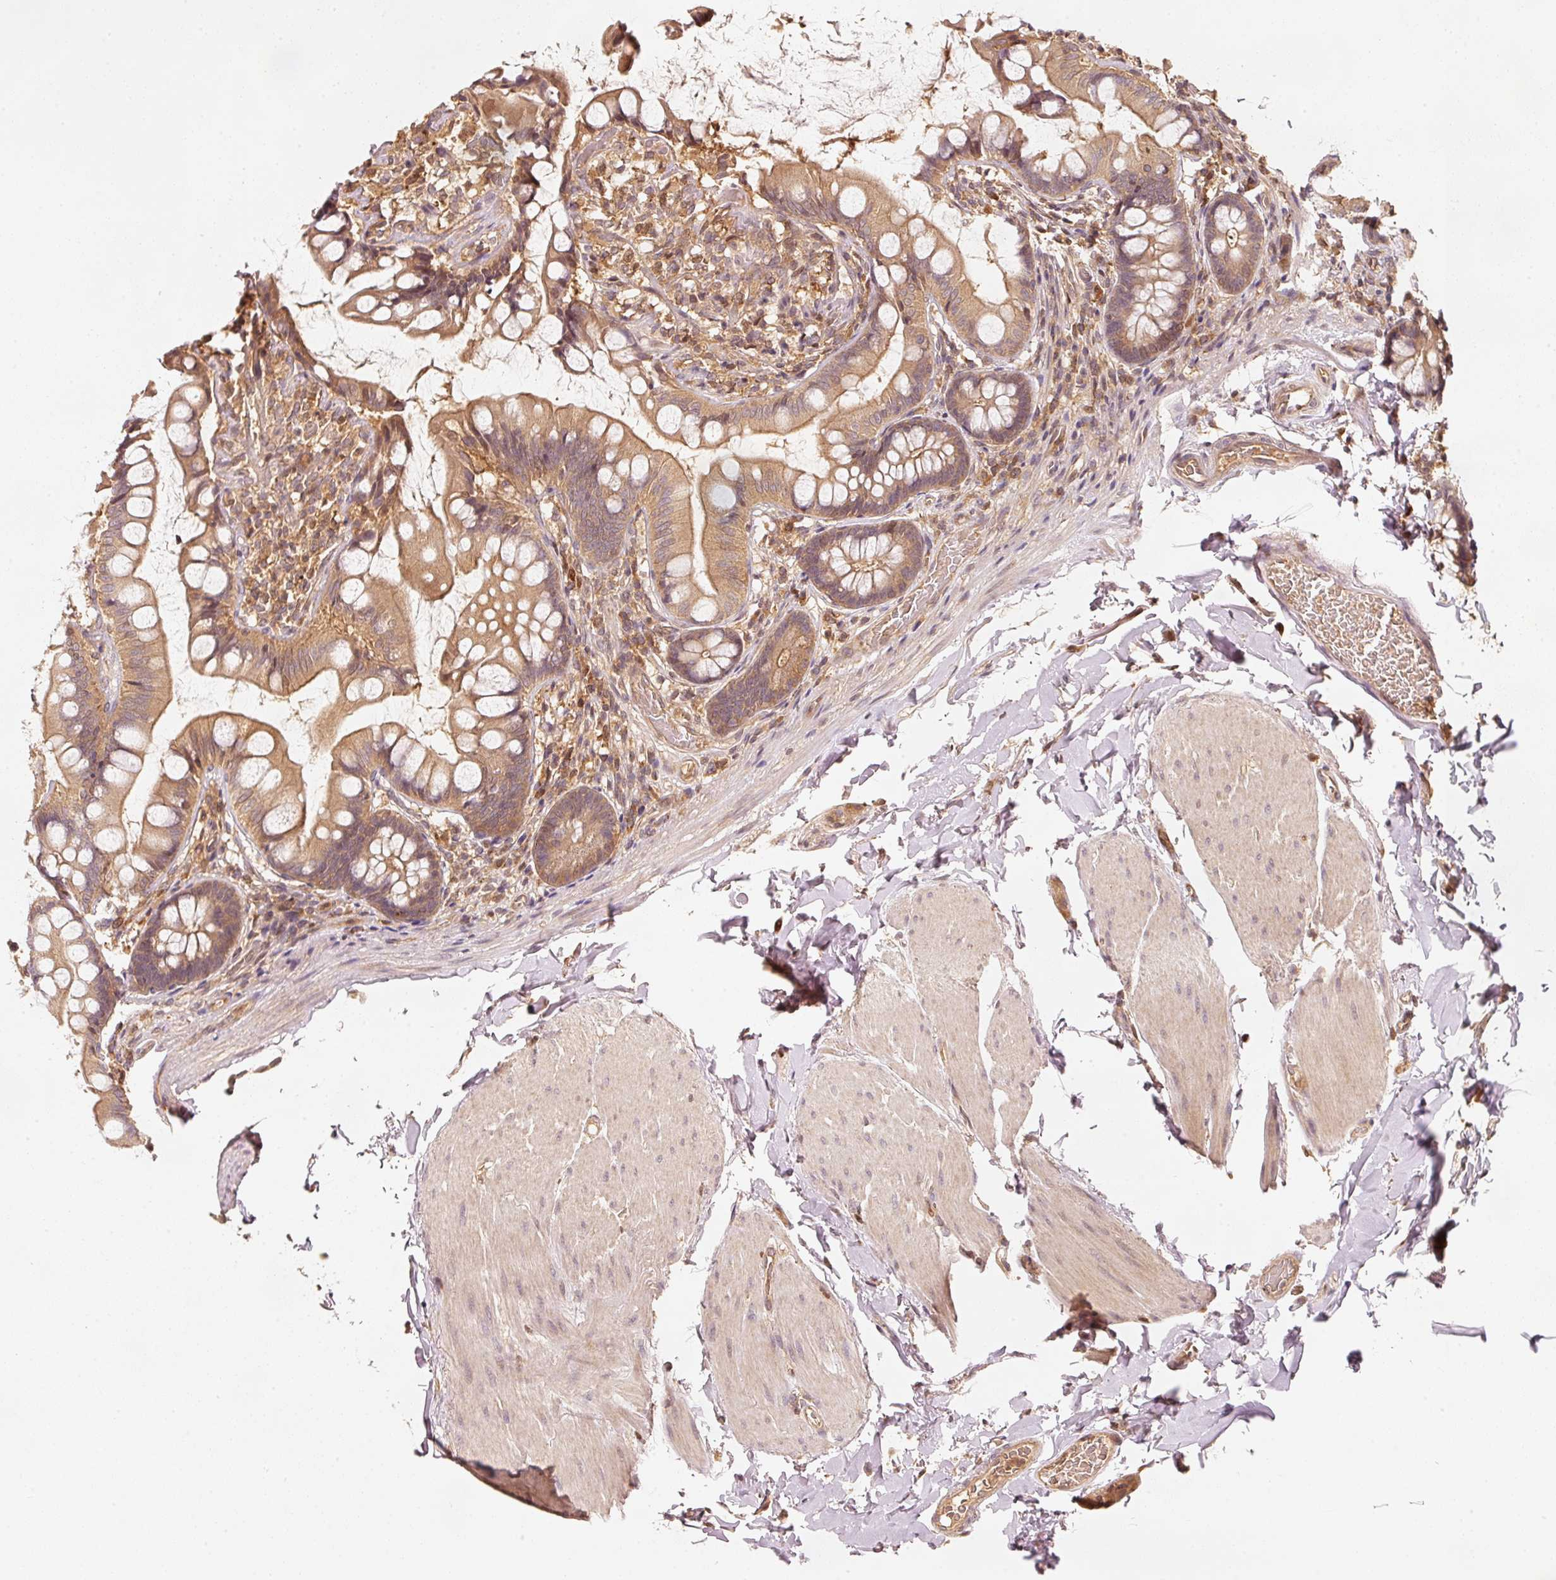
{"staining": {"intensity": "moderate", "quantity": ">75%", "location": "cytoplasmic/membranous"}, "tissue": "small intestine", "cell_type": "Glandular cells", "image_type": "normal", "snomed": [{"axis": "morphology", "description": "Normal tissue, NOS"}, {"axis": "topography", "description": "Small intestine"}], "caption": "Immunohistochemistry (DAB (3,3'-diaminobenzidine)) staining of normal small intestine shows moderate cytoplasmic/membranous protein expression in about >75% of glandular cells. The staining was performed using DAB (3,3'-diaminobenzidine), with brown indicating positive protein expression. Nuclei are stained blue with hematoxylin.", "gene": "RRAS2", "patient": {"sex": "male", "age": 70}}